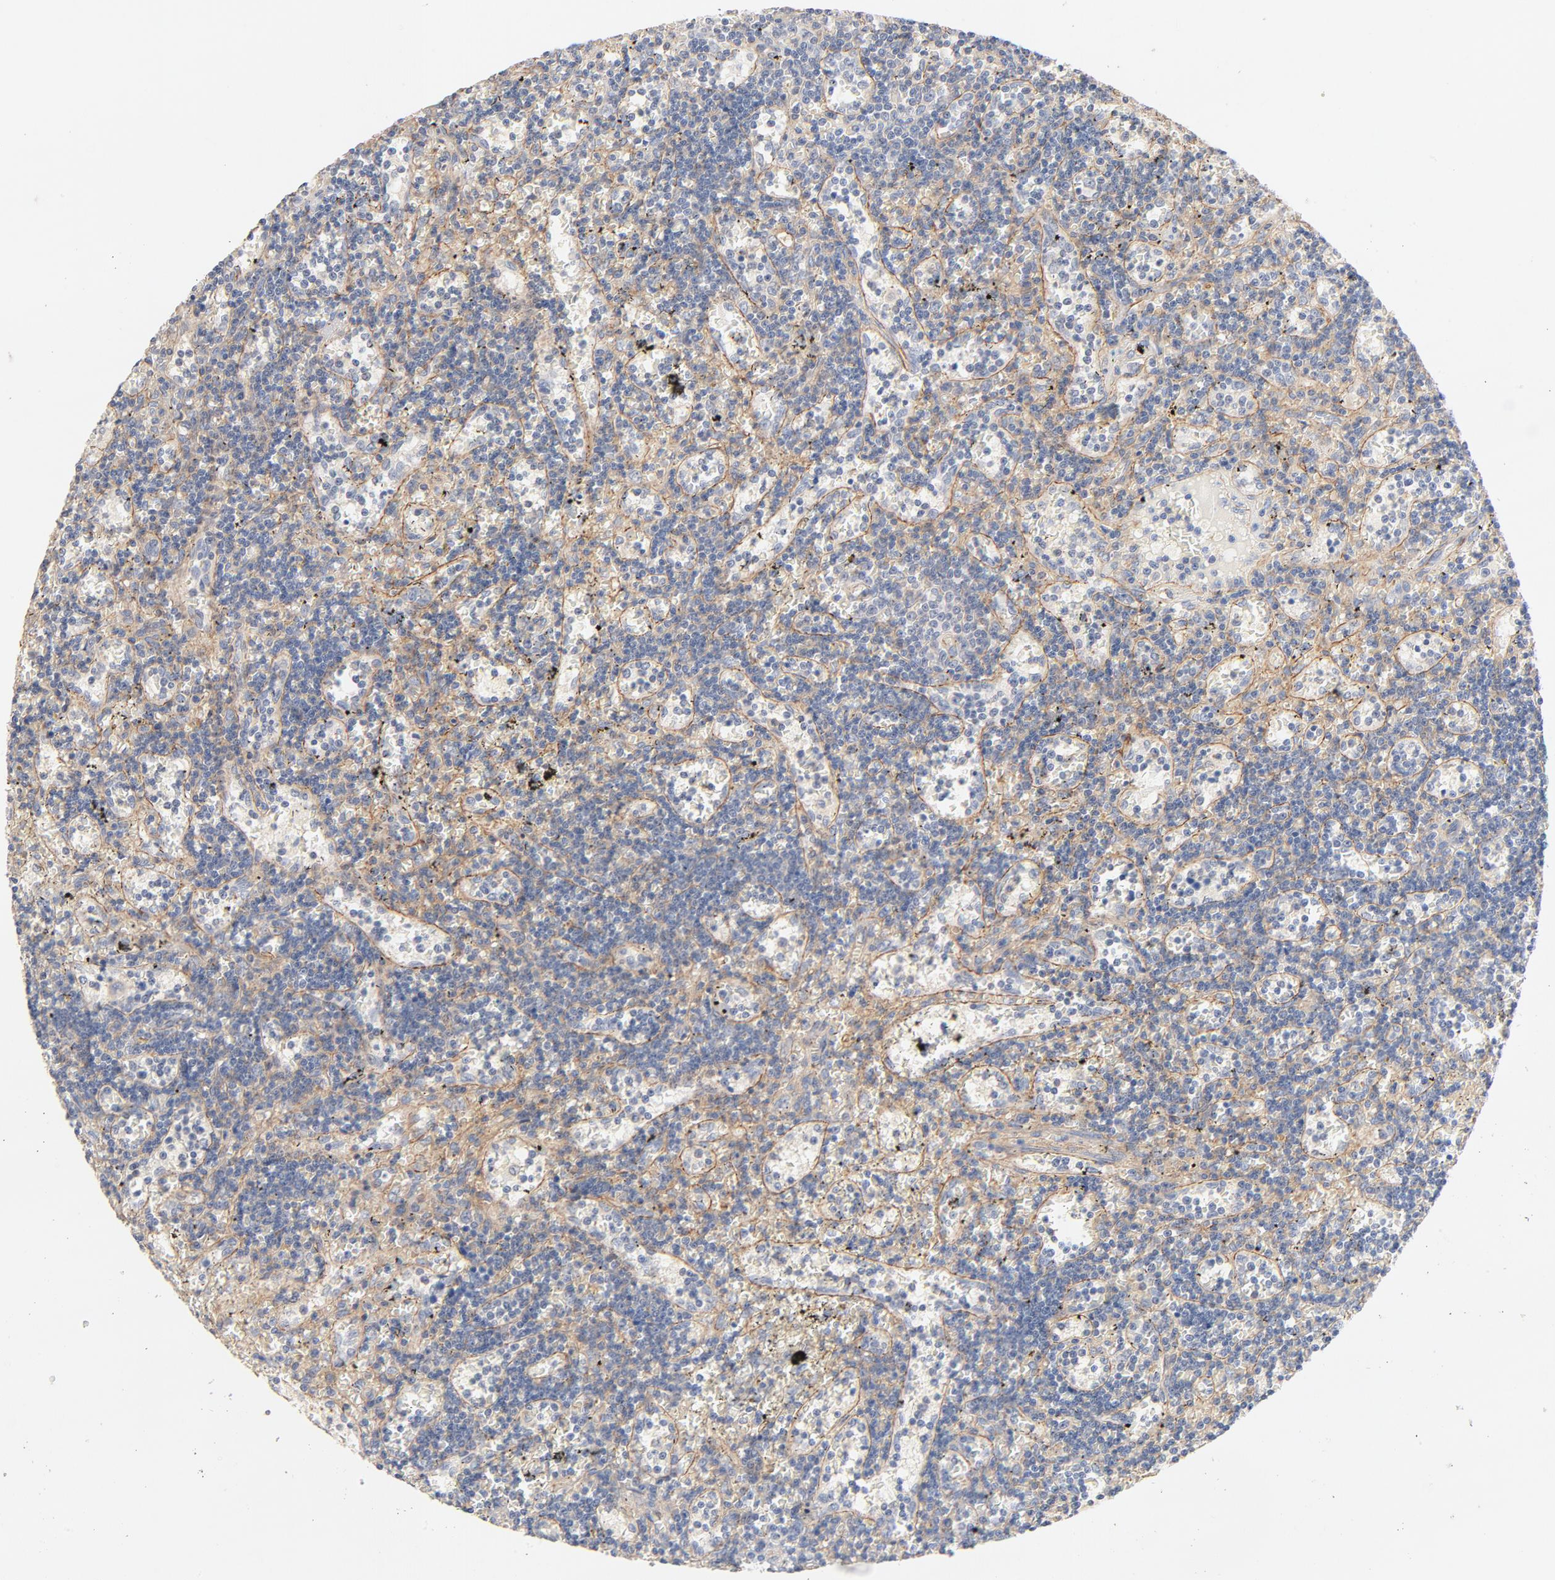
{"staining": {"intensity": "weak", "quantity": "25%-75%", "location": "cytoplasmic/membranous"}, "tissue": "lymphoma", "cell_type": "Tumor cells", "image_type": "cancer", "snomed": [{"axis": "morphology", "description": "Malignant lymphoma, non-Hodgkin's type, Low grade"}, {"axis": "topography", "description": "Spleen"}], "caption": "Immunohistochemistry (IHC) image of neoplastic tissue: lymphoma stained using immunohistochemistry displays low levels of weak protein expression localized specifically in the cytoplasmic/membranous of tumor cells, appearing as a cytoplasmic/membranous brown color.", "gene": "STRN3", "patient": {"sex": "male", "age": 60}}